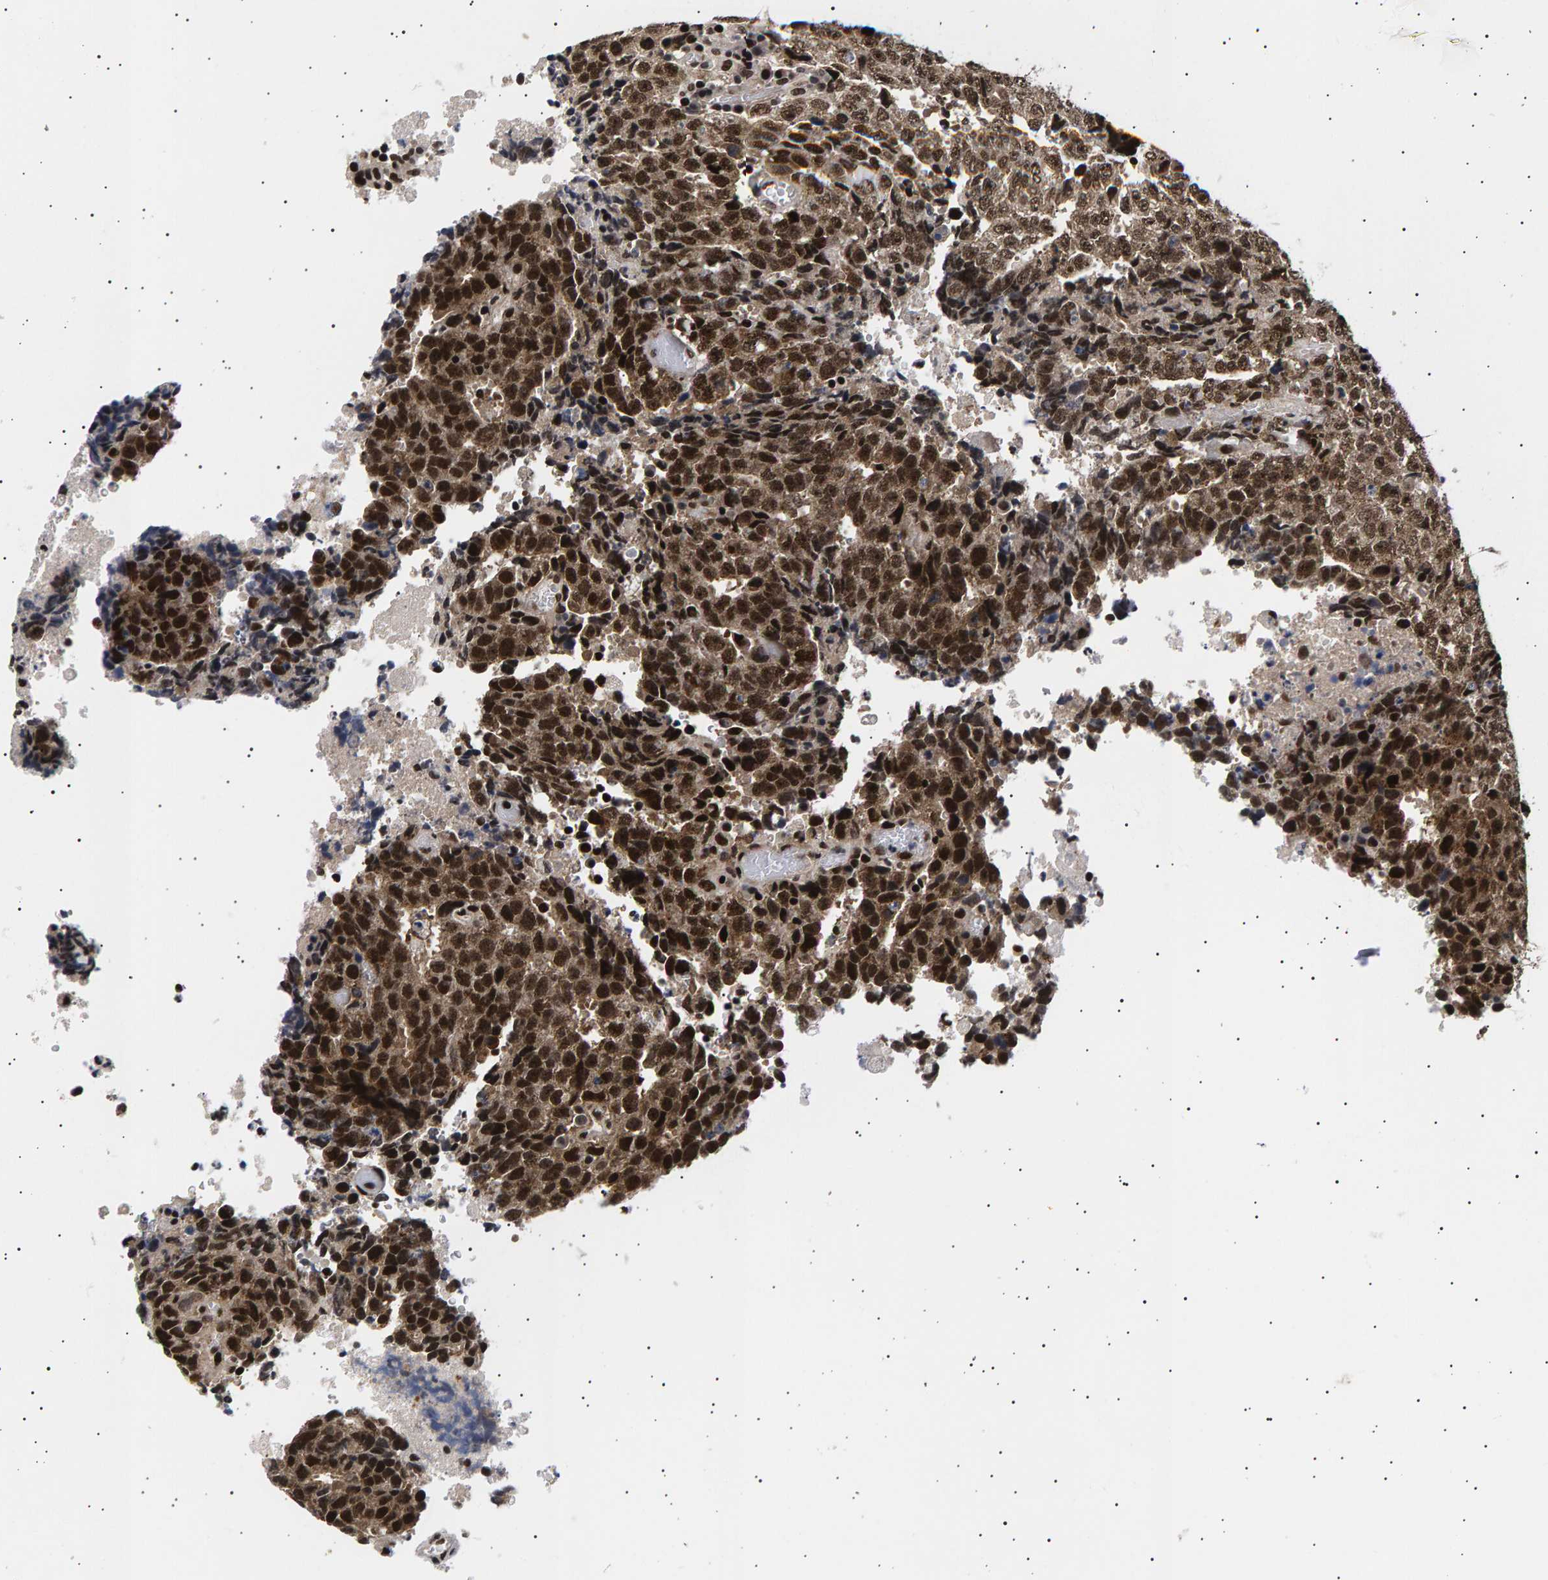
{"staining": {"intensity": "strong", "quantity": ">75%", "location": "nuclear"}, "tissue": "testis cancer", "cell_type": "Tumor cells", "image_type": "cancer", "snomed": [{"axis": "morphology", "description": "Necrosis, NOS"}, {"axis": "morphology", "description": "Carcinoma, Embryonal, NOS"}, {"axis": "topography", "description": "Testis"}], "caption": "Human embryonal carcinoma (testis) stained with a protein marker shows strong staining in tumor cells.", "gene": "ANKRD40", "patient": {"sex": "male", "age": 19}}